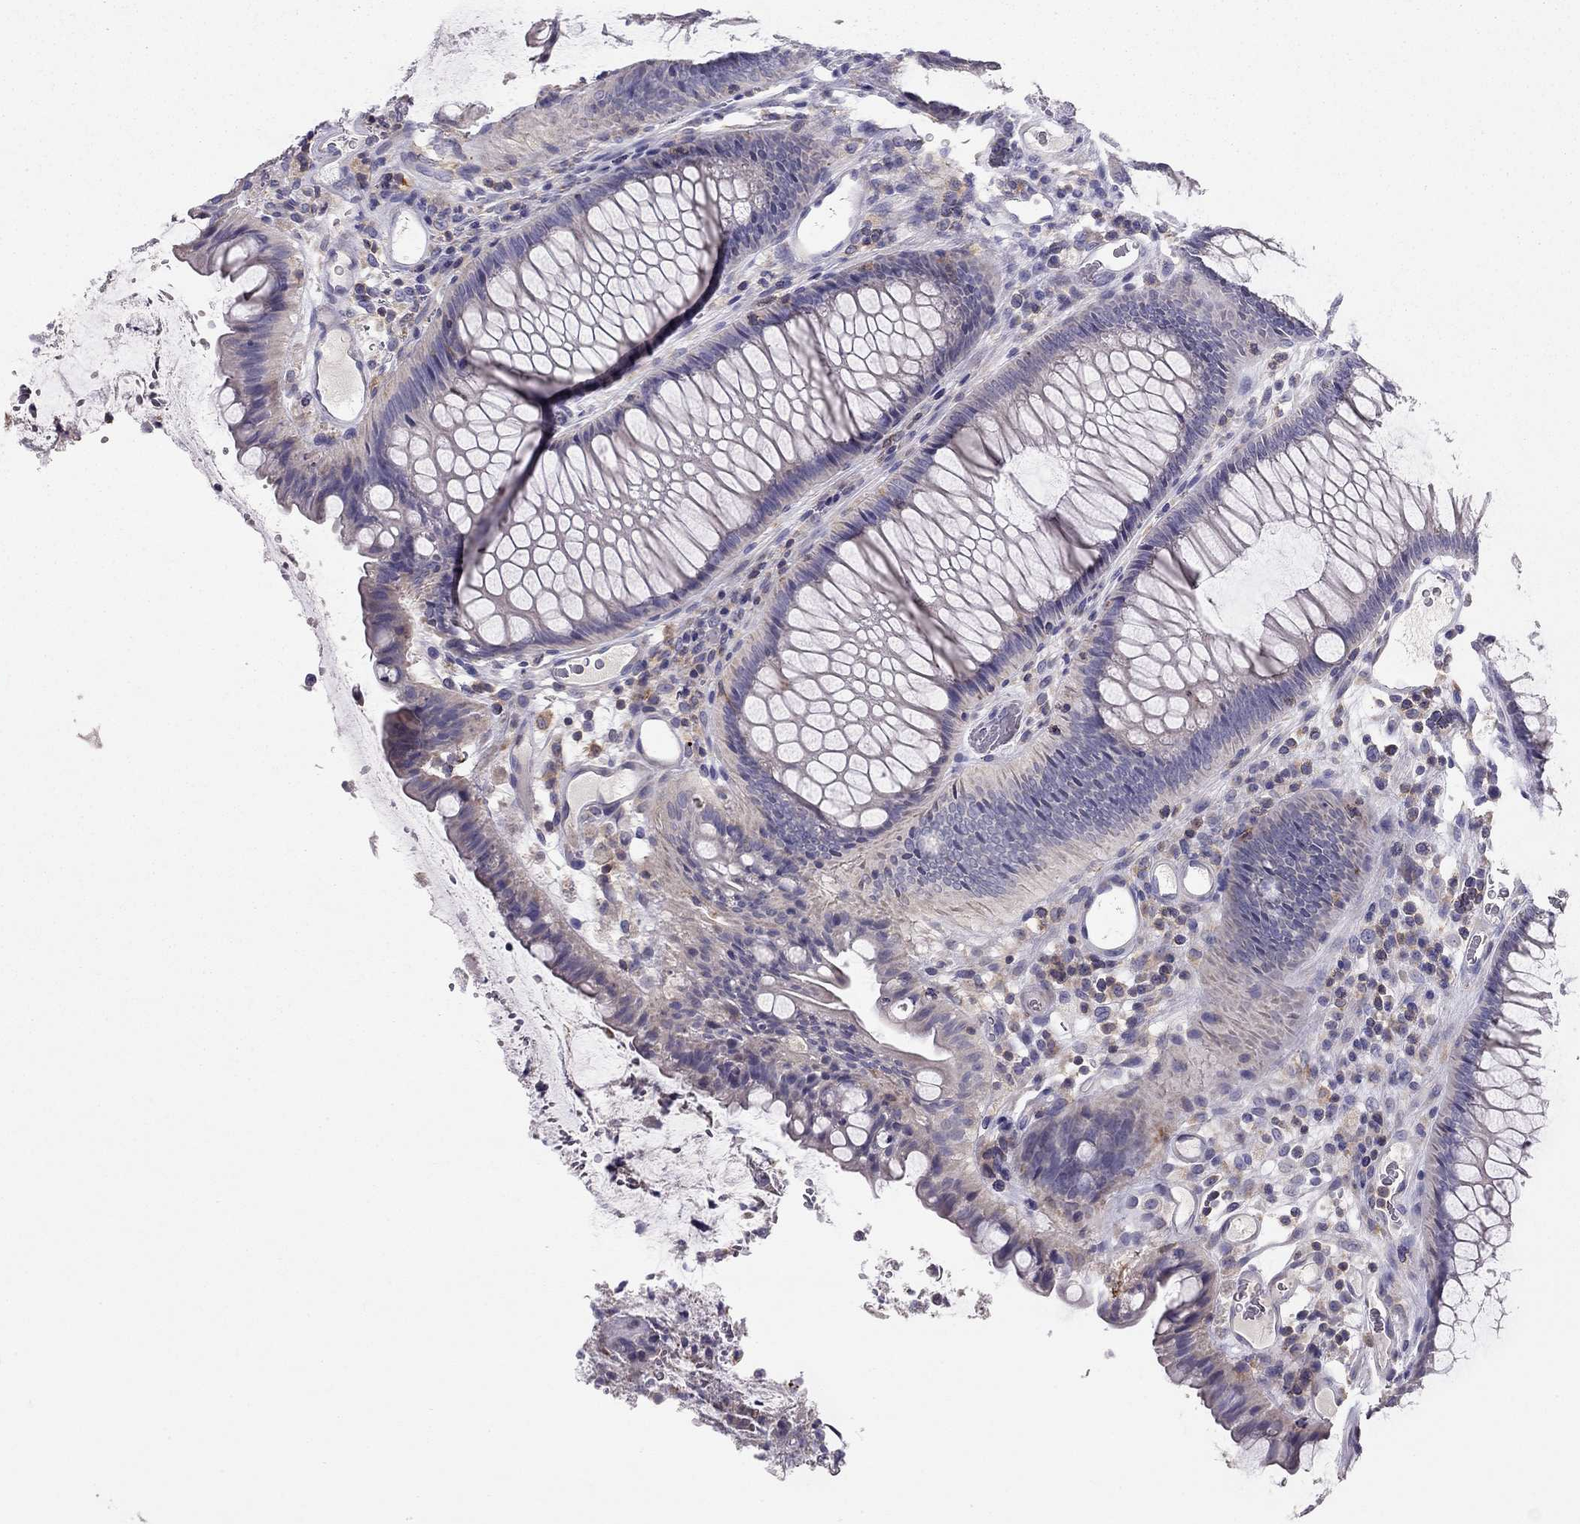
{"staining": {"intensity": "negative", "quantity": "none", "location": "none"}, "tissue": "colorectal cancer", "cell_type": "Tumor cells", "image_type": "cancer", "snomed": [{"axis": "morphology", "description": "Adenocarcinoma, NOS"}, {"axis": "topography", "description": "Colon"}], "caption": "IHC histopathology image of colorectal cancer (adenocarcinoma) stained for a protein (brown), which shows no expression in tumor cells. (Brightfield microscopy of DAB IHC at high magnification).", "gene": "CITED1", "patient": {"sex": "female", "age": 67}}